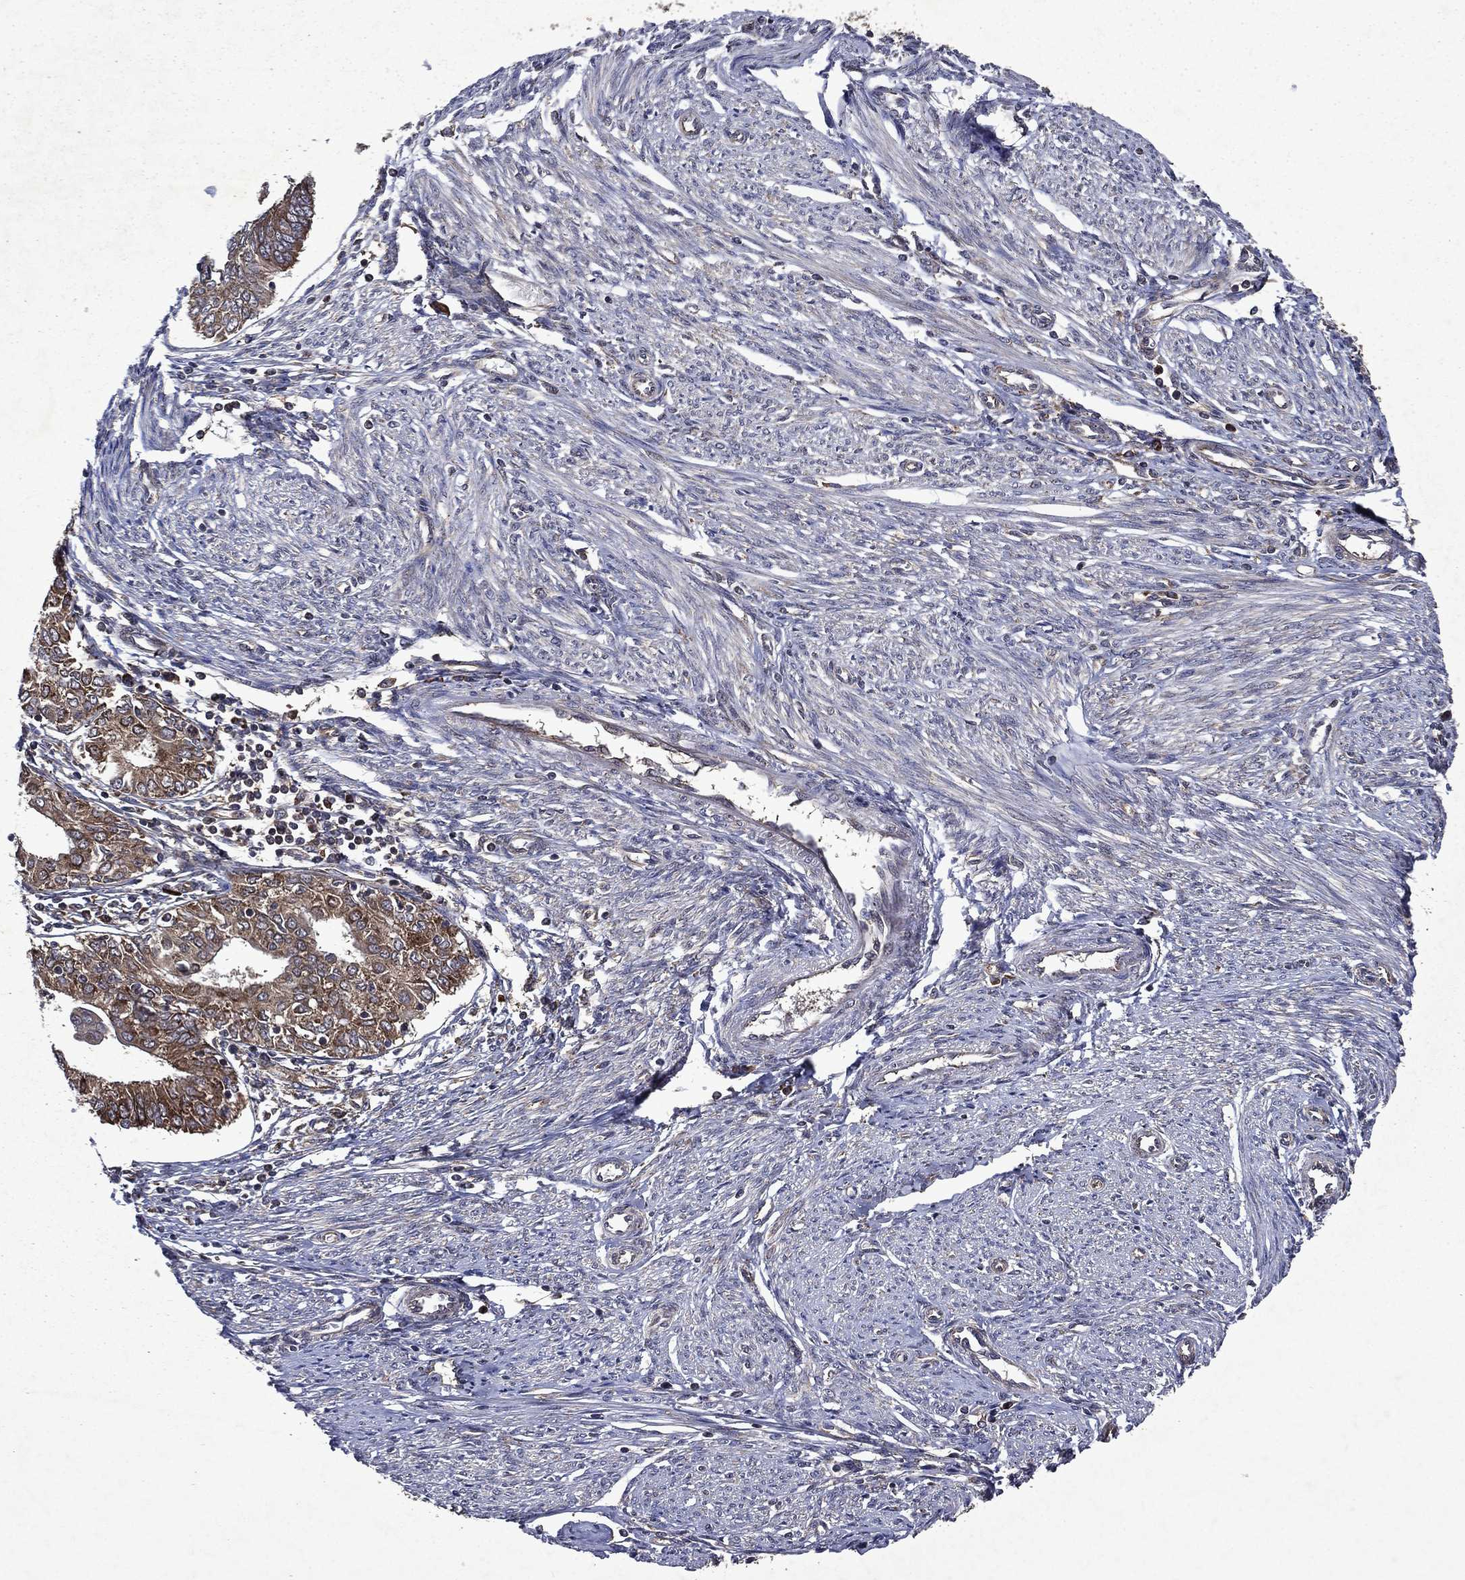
{"staining": {"intensity": "moderate", "quantity": ">75%", "location": "cytoplasmic/membranous"}, "tissue": "endometrial cancer", "cell_type": "Tumor cells", "image_type": "cancer", "snomed": [{"axis": "morphology", "description": "Adenocarcinoma, NOS"}, {"axis": "topography", "description": "Endometrium"}], "caption": "Protein expression analysis of human endometrial adenocarcinoma reveals moderate cytoplasmic/membranous positivity in approximately >75% of tumor cells. Nuclei are stained in blue.", "gene": "EIF2B4", "patient": {"sex": "female", "age": 68}}